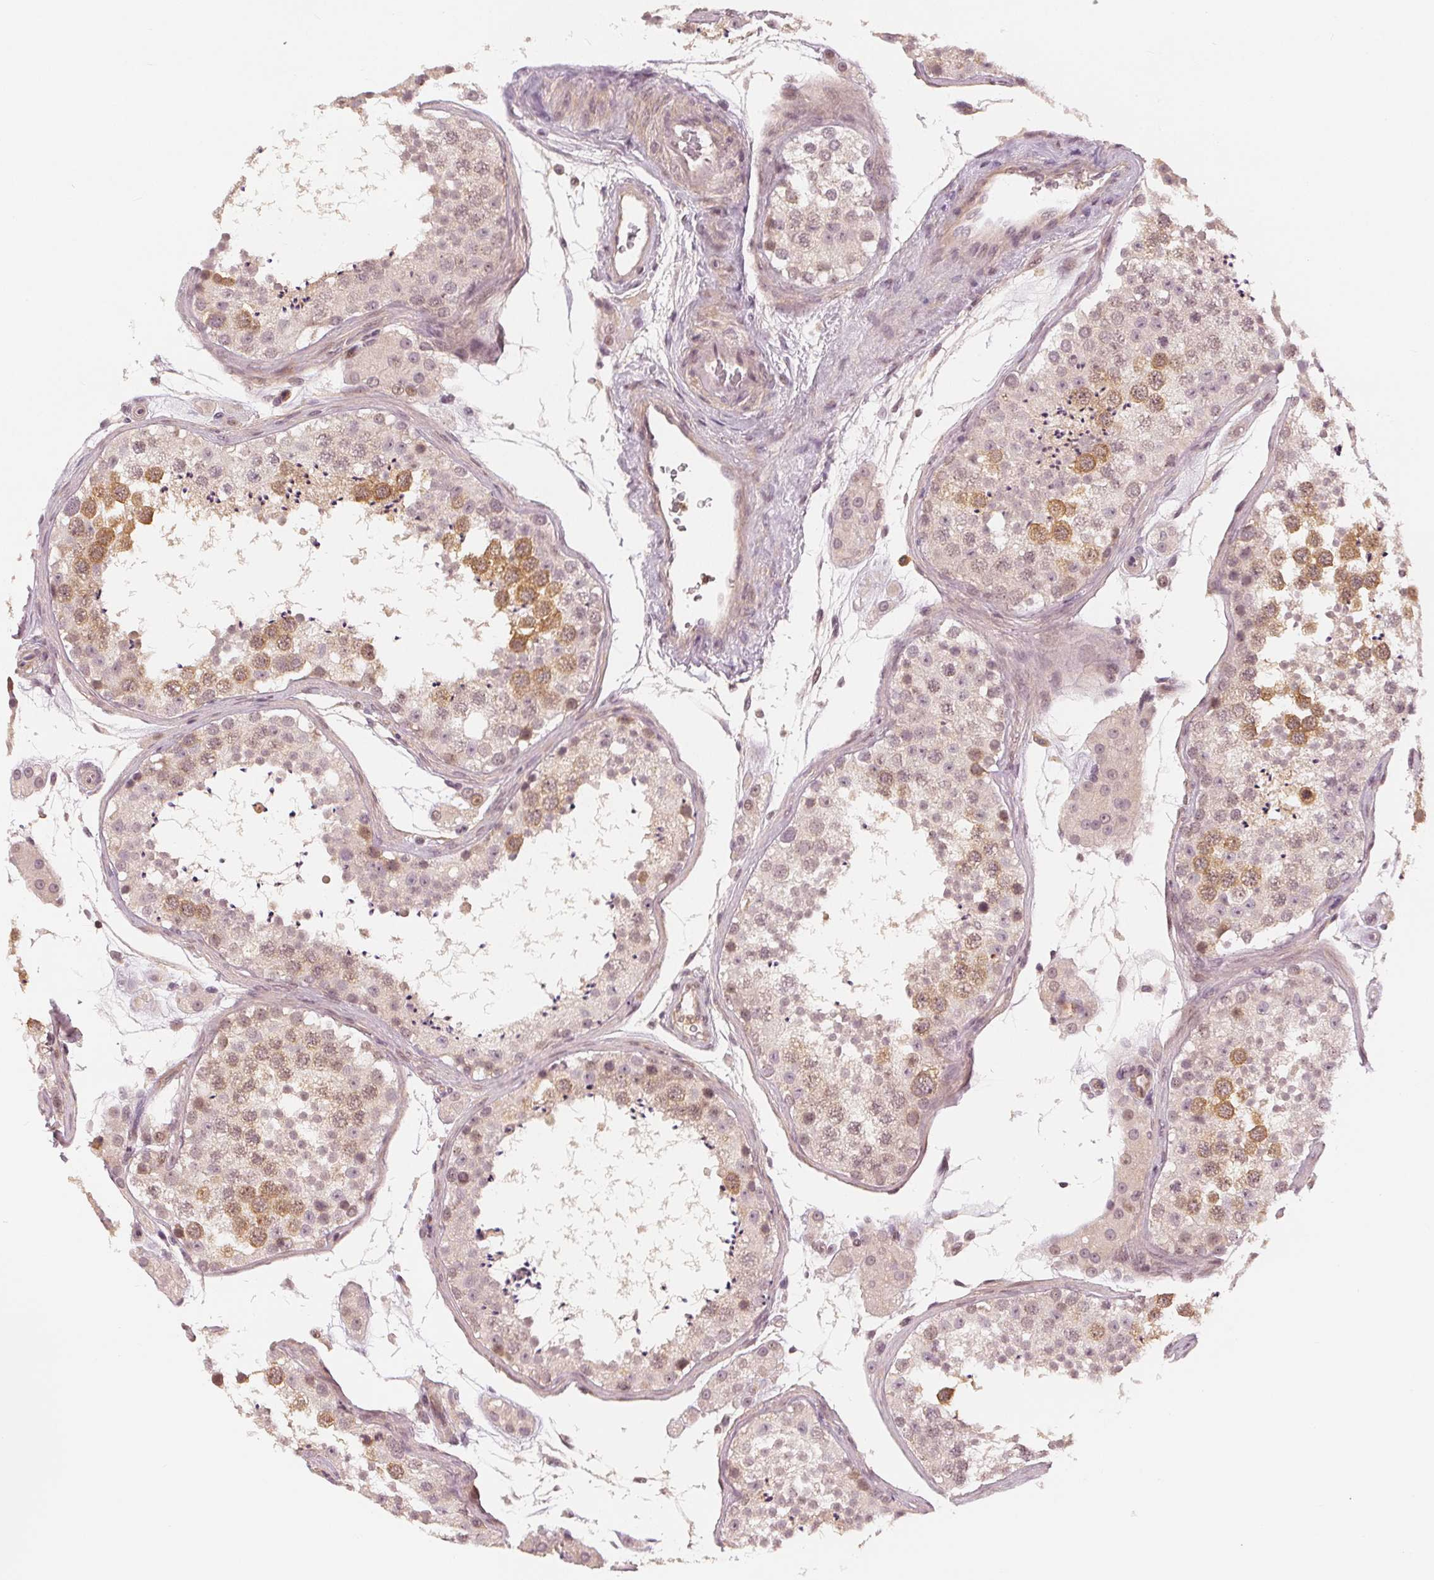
{"staining": {"intensity": "moderate", "quantity": "25%-75%", "location": "cytoplasmic/membranous"}, "tissue": "testis", "cell_type": "Cells in seminiferous ducts", "image_type": "normal", "snomed": [{"axis": "morphology", "description": "Normal tissue, NOS"}, {"axis": "topography", "description": "Testis"}], "caption": "This image demonstrates IHC staining of unremarkable human testis, with medium moderate cytoplasmic/membranous staining in about 25%-75% of cells in seminiferous ducts.", "gene": "SLC34A1", "patient": {"sex": "male", "age": 41}}